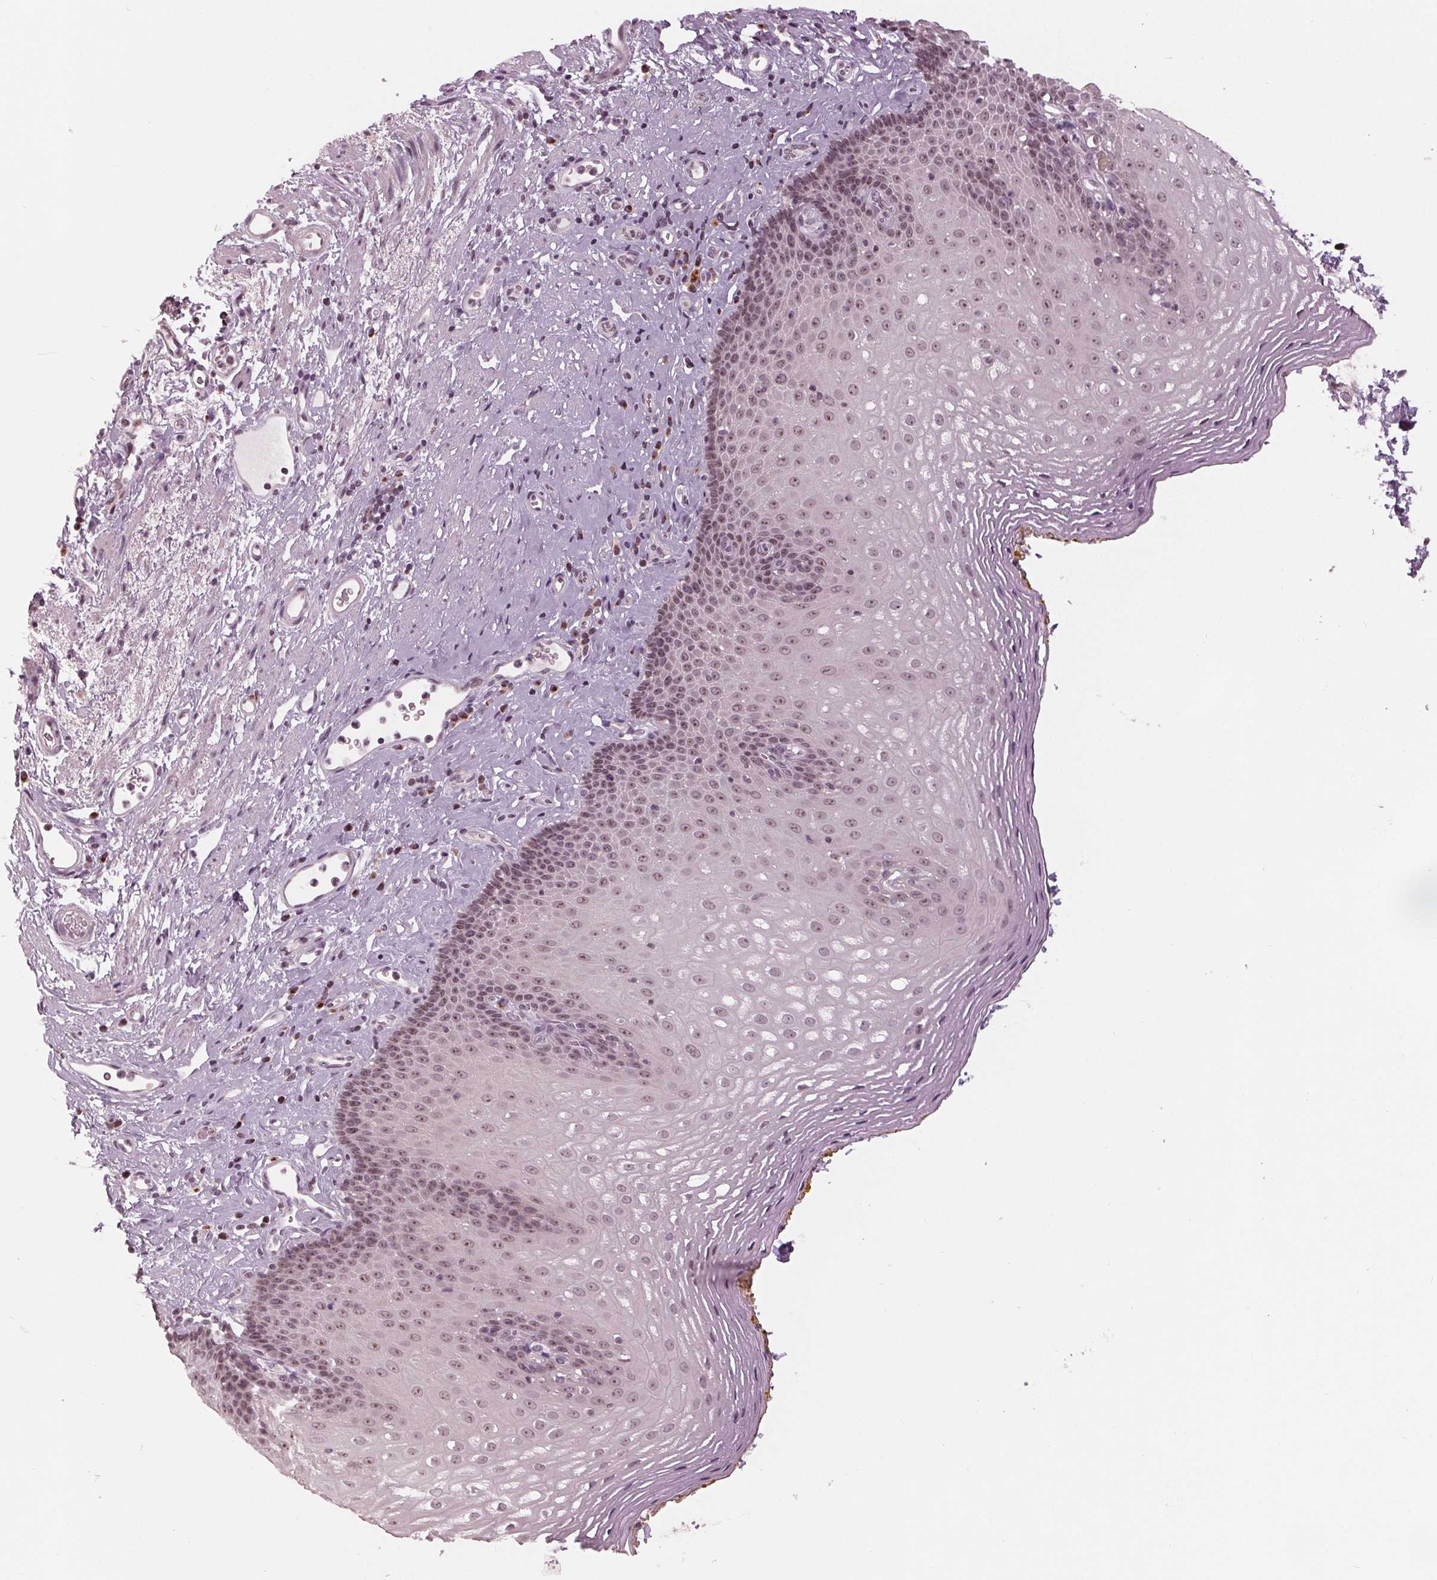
{"staining": {"intensity": "moderate", "quantity": "25%-75%", "location": "nuclear"}, "tissue": "esophagus", "cell_type": "Squamous epithelial cells", "image_type": "normal", "snomed": [{"axis": "morphology", "description": "Normal tissue, NOS"}, {"axis": "topography", "description": "Esophagus"}], "caption": "DAB immunohistochemical staining of benign esophagus shows moderate nuclear protein staining in about 25%-75% of squamous epithelial cells. (brown staining indicates protein expression, while blue staining denotes nuclei).", "gene": "SLX4", "patient": {"sex": "female", "age": 68}}